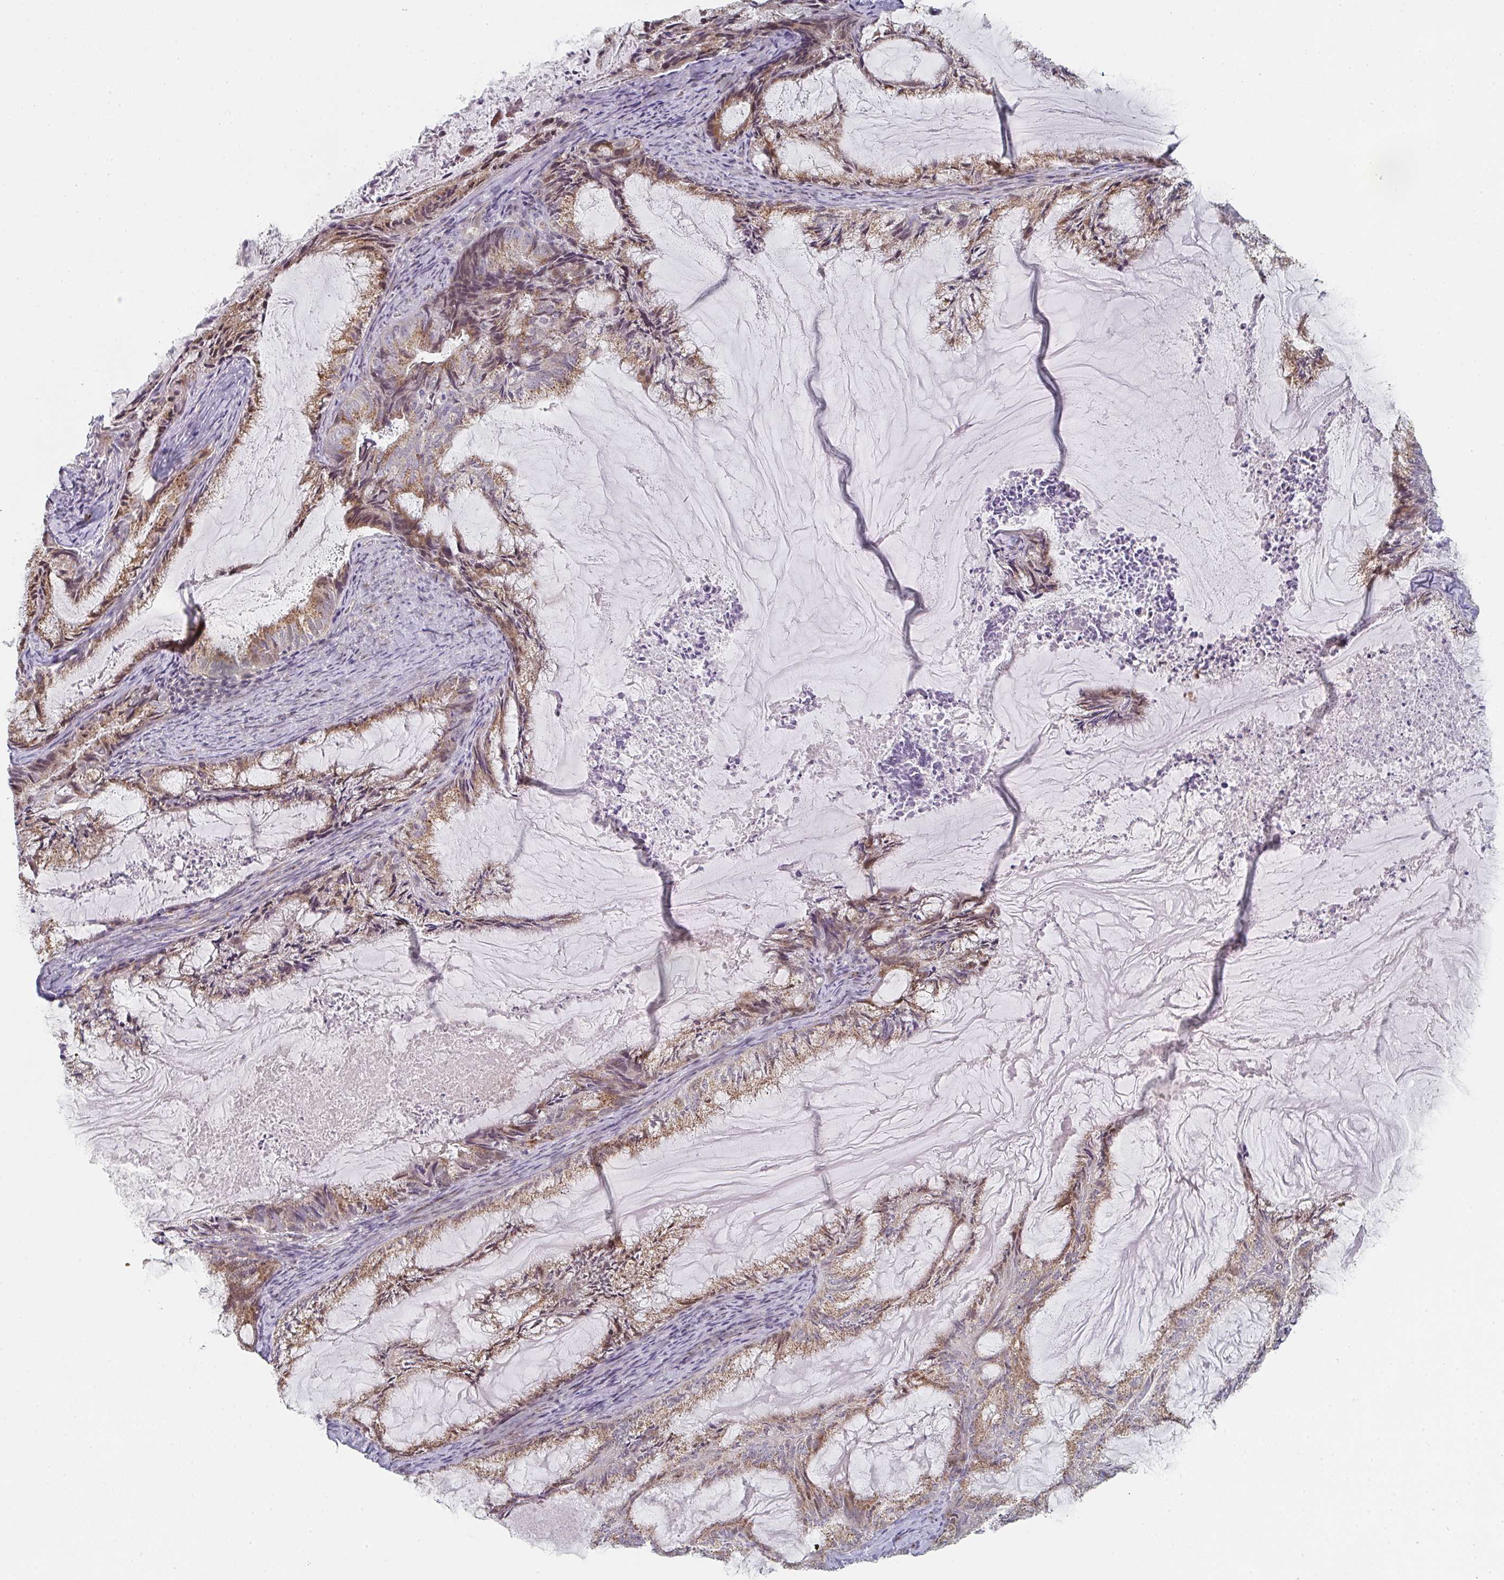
{"staining": {"intensity": "moderate", "quantity": ">75%", "location": "cytoplasmic/membranous"}, "tissue": "endometrial cancer", "cell_type": "Tumor cells", "image_type": "cancer", "snomed": [{"axis": "morphology", "description": "Adenocarcinoma, NOS"}, {"axis": "topography", "description": "Endometrium"}], "caption": "Protein analysis of adenocarcinoma (endometrial) tissue reveals moderate cytoplasmic/membranous expression in approximately >75% of tumor cells.", "gene": "ZNF526", "patient": {"sex": "female", "age": 86}}